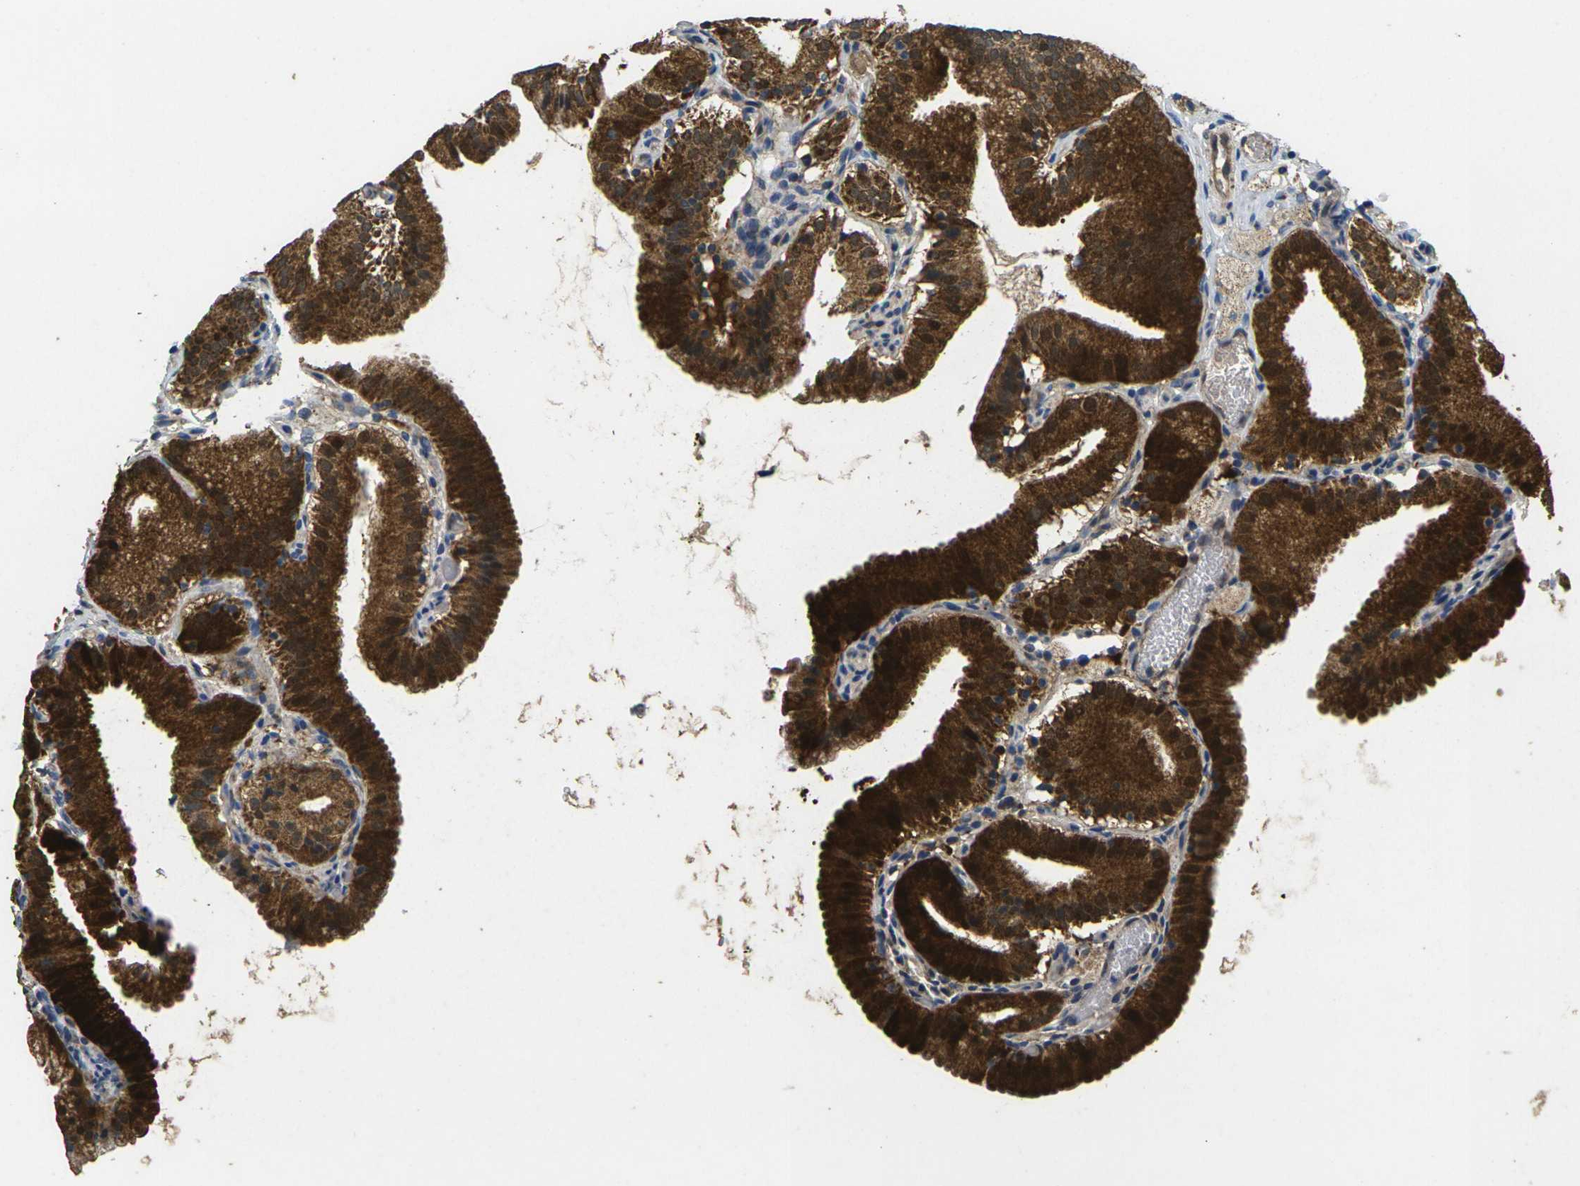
{"staining": {"intensity": "strong", "quantity": ">75%", "location": "cytoplasmic/membranous,nuclear"}, "tissue": "gallbladder", "cell_type": "Glandular cells", "image_type": "normal", "snomed": [{"axis": "morphology", "description": "Normal tissue, NOS"}, {"axis": "topography", "description": "Gallbladder"}], "caption": "Immunohistochemistry image of unremarkable human gallbladder stained for a protein (brown), which displays high levels of strong cytoplasmic/membranous,nuclear staining in about >75% of glandular cells.", "gene": "MAPK11", "patient": {"sex": "male", "age": 54}}